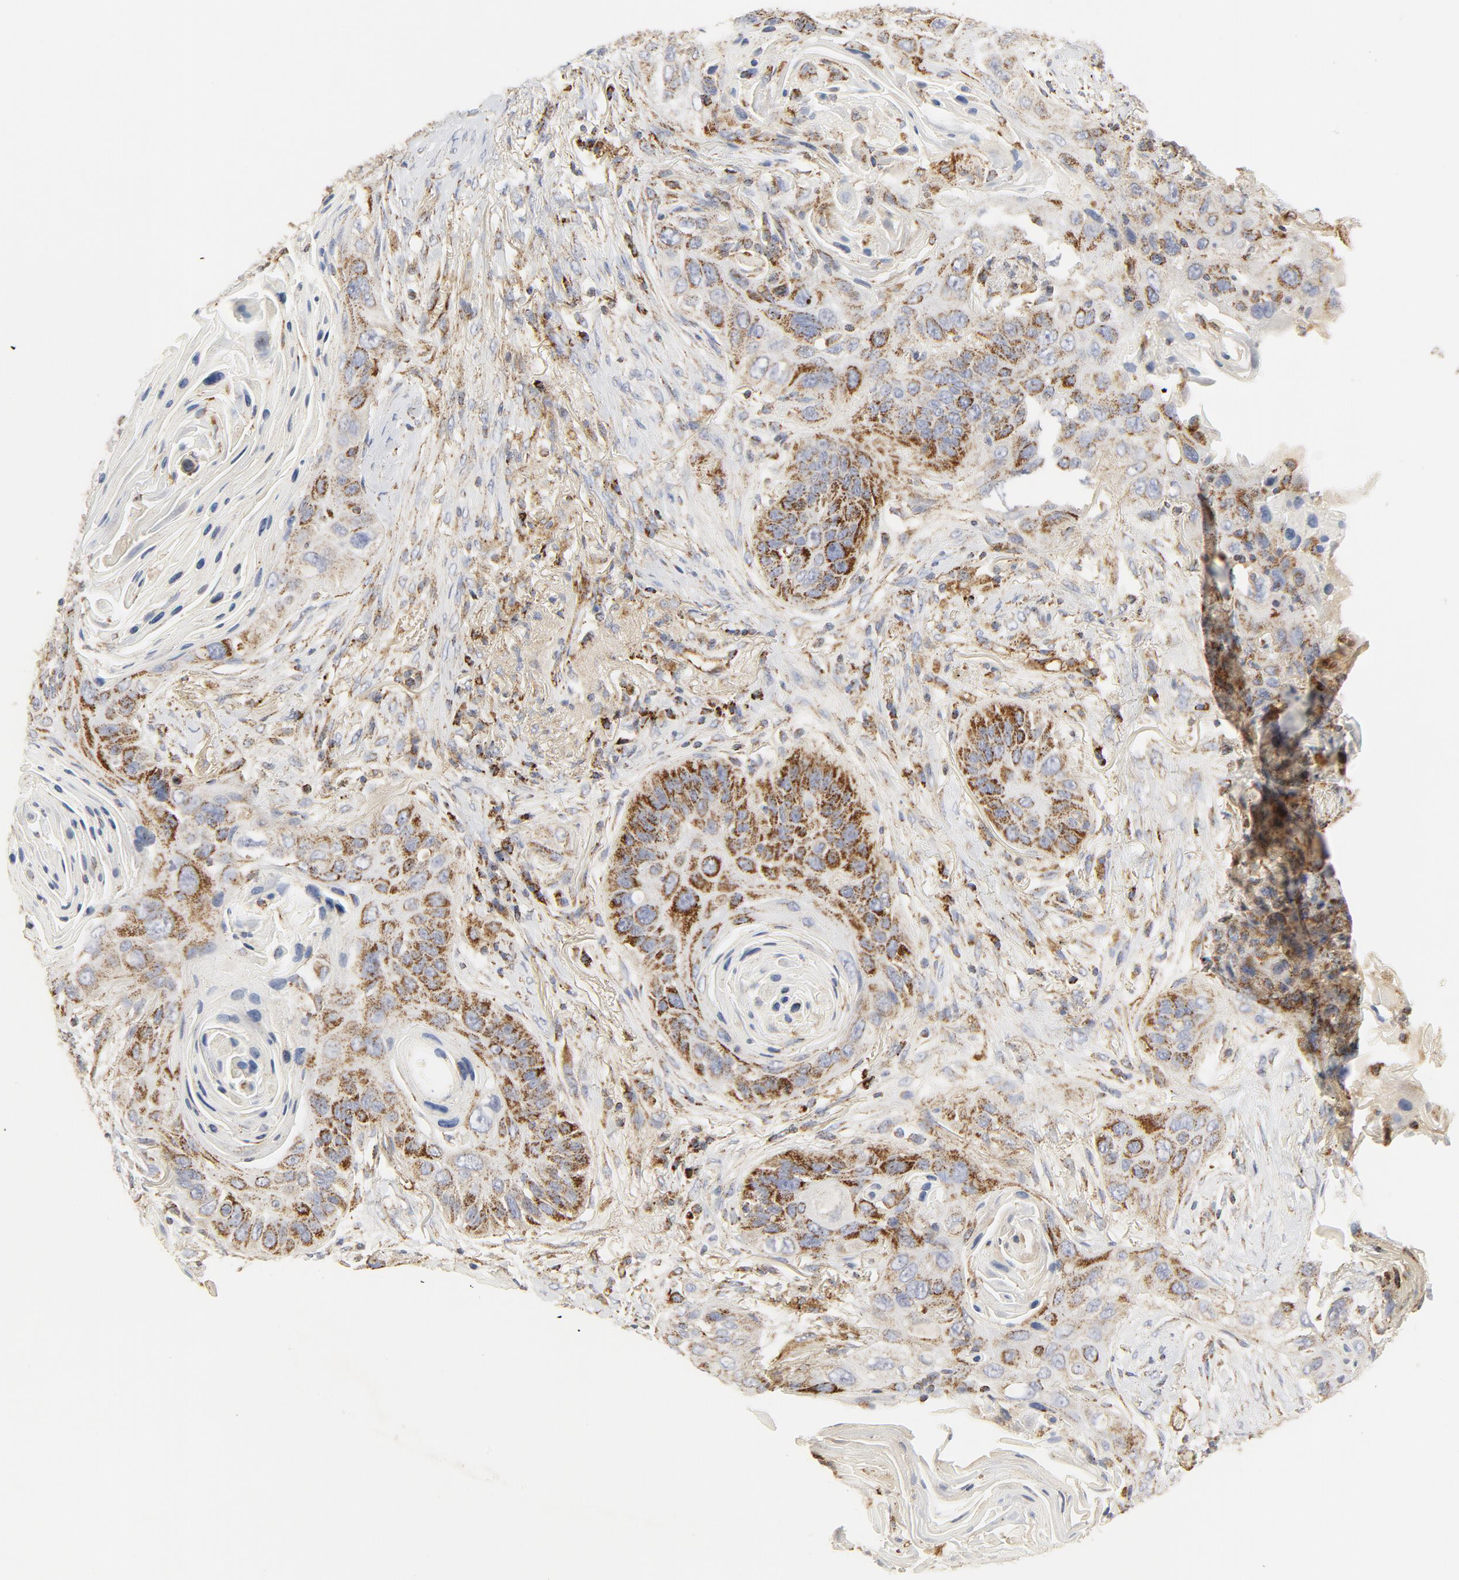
{"staining": {"intensity": "moderate", "quantity": "25%-75%", "location": "cytoplasmic/membranous"}, "tissue": "lung cancer", "cell_type": "Tumor cells", "image_type": "cancer", "snomed": [{"axis": "morphology", "description": "Squamous cell carcinoma, NOS"}, {"axis": "topography", "description": "Lung"}], "caption": "Protein analysis of lung squamous cell carcinoma tissue displays moderate cytoplasmic/membranous positivity in about 25%-75% of tumor cells.", "gene": "PCNX4", "patient": {"sex": "female", "age": 67}}